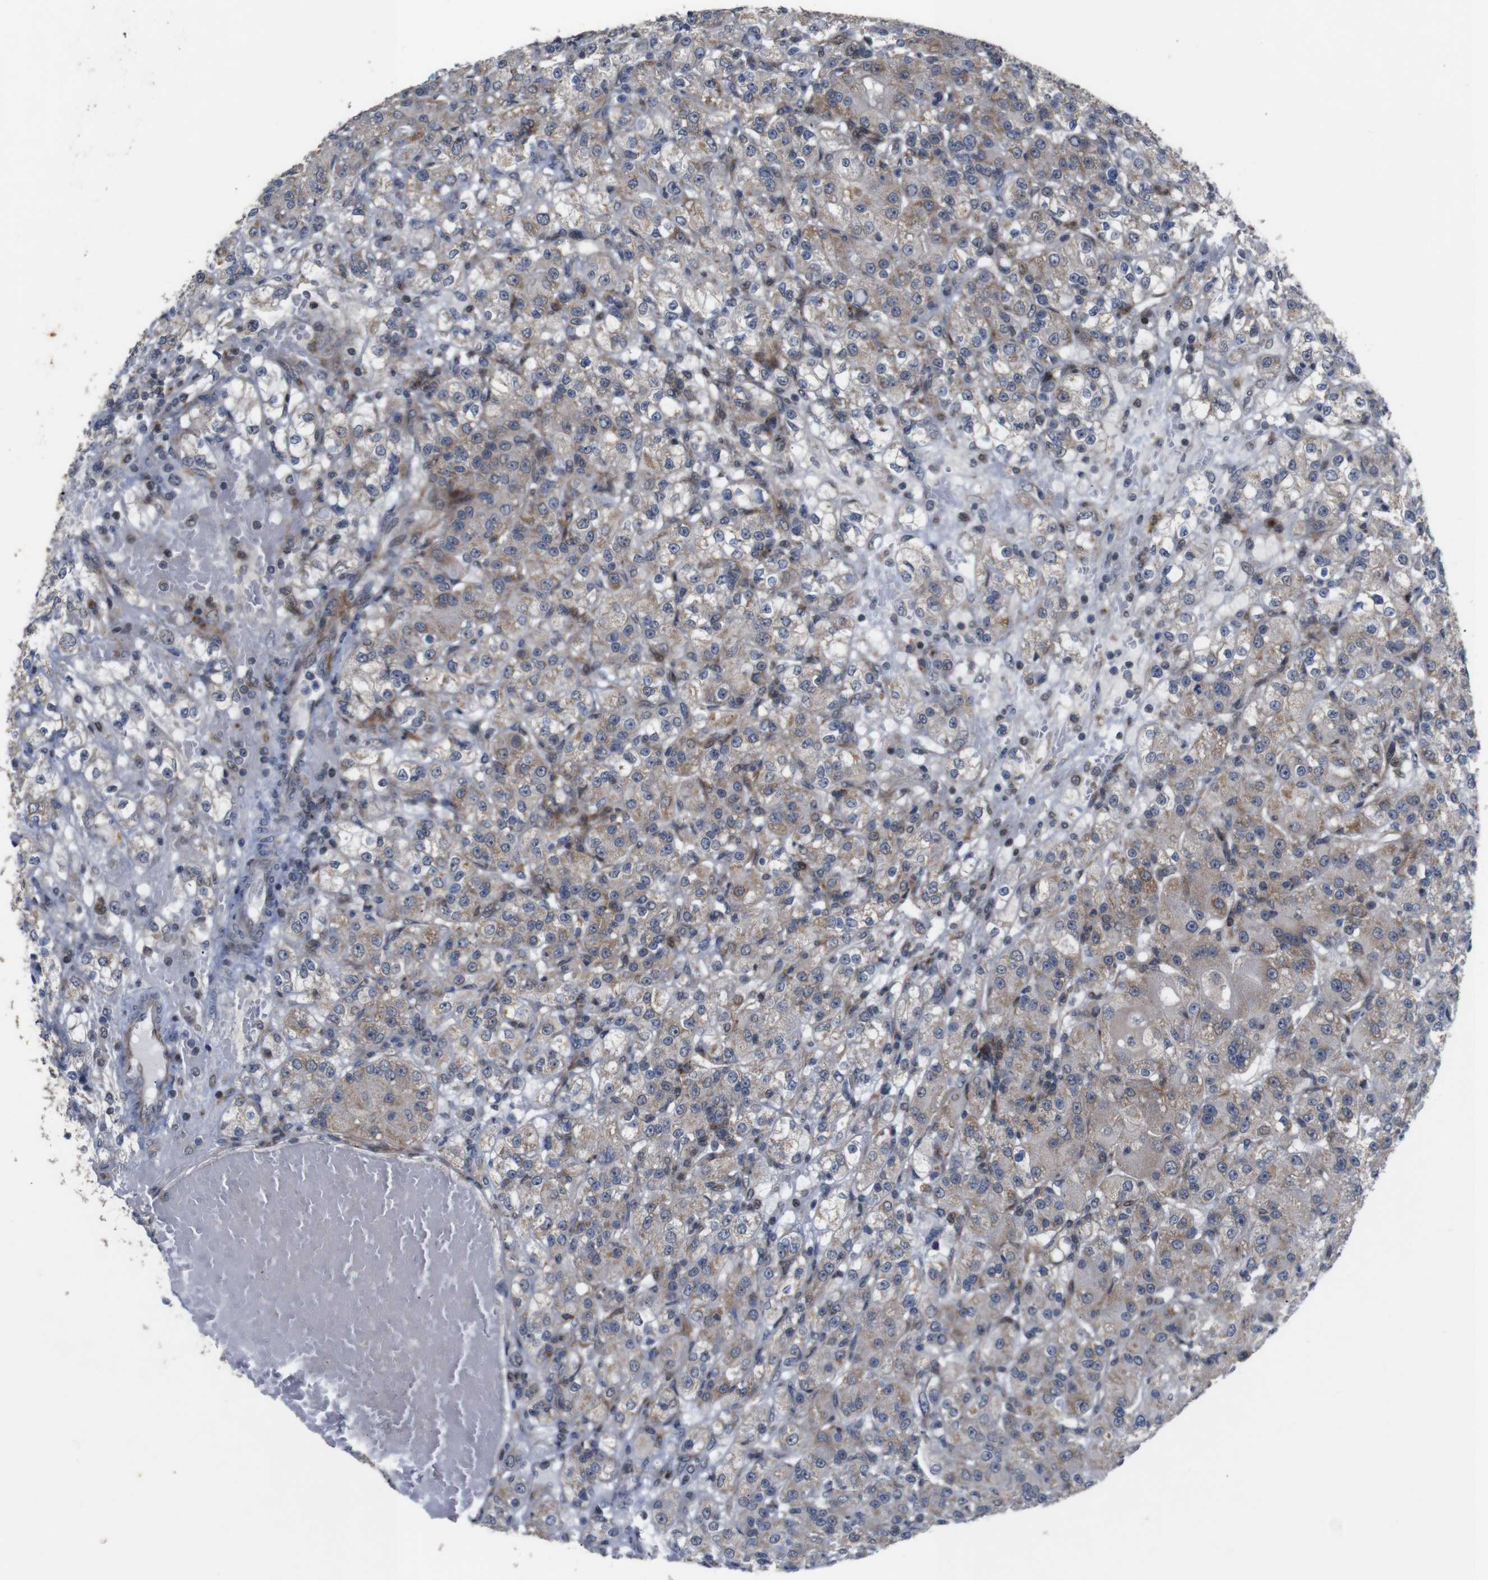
{"staining": {"intensity": "weak", "quantity": "25%-75%", "location": "cytoplasmic/membranous"}, "tissue": "renal cancer", "cell_type": "Tumor cells", "image_type": "cancer", "snomed": [{"axis": "morphology", "description": "Normal tissue, NOS"}, {"axis": "morphology", "description": "Adenocarcinoma, NOS"}, {"axis": "topography", "description": "Kidney"}], "caption": "Immunohistochemical staining of human renal adenocarcinoma displays low levels of weak cytoplasmic/membranous positivity in about 25%-75% of tumor cells. The staining was performed using DAB (3,3'-diaminobenzidine) to visualize the protein expression in brown, while the nuclei were stained in blue with hematoxylin (Magnification: 20x).", "gene": "ATP7B", "patient": {"sex": "male", "age": 61}}